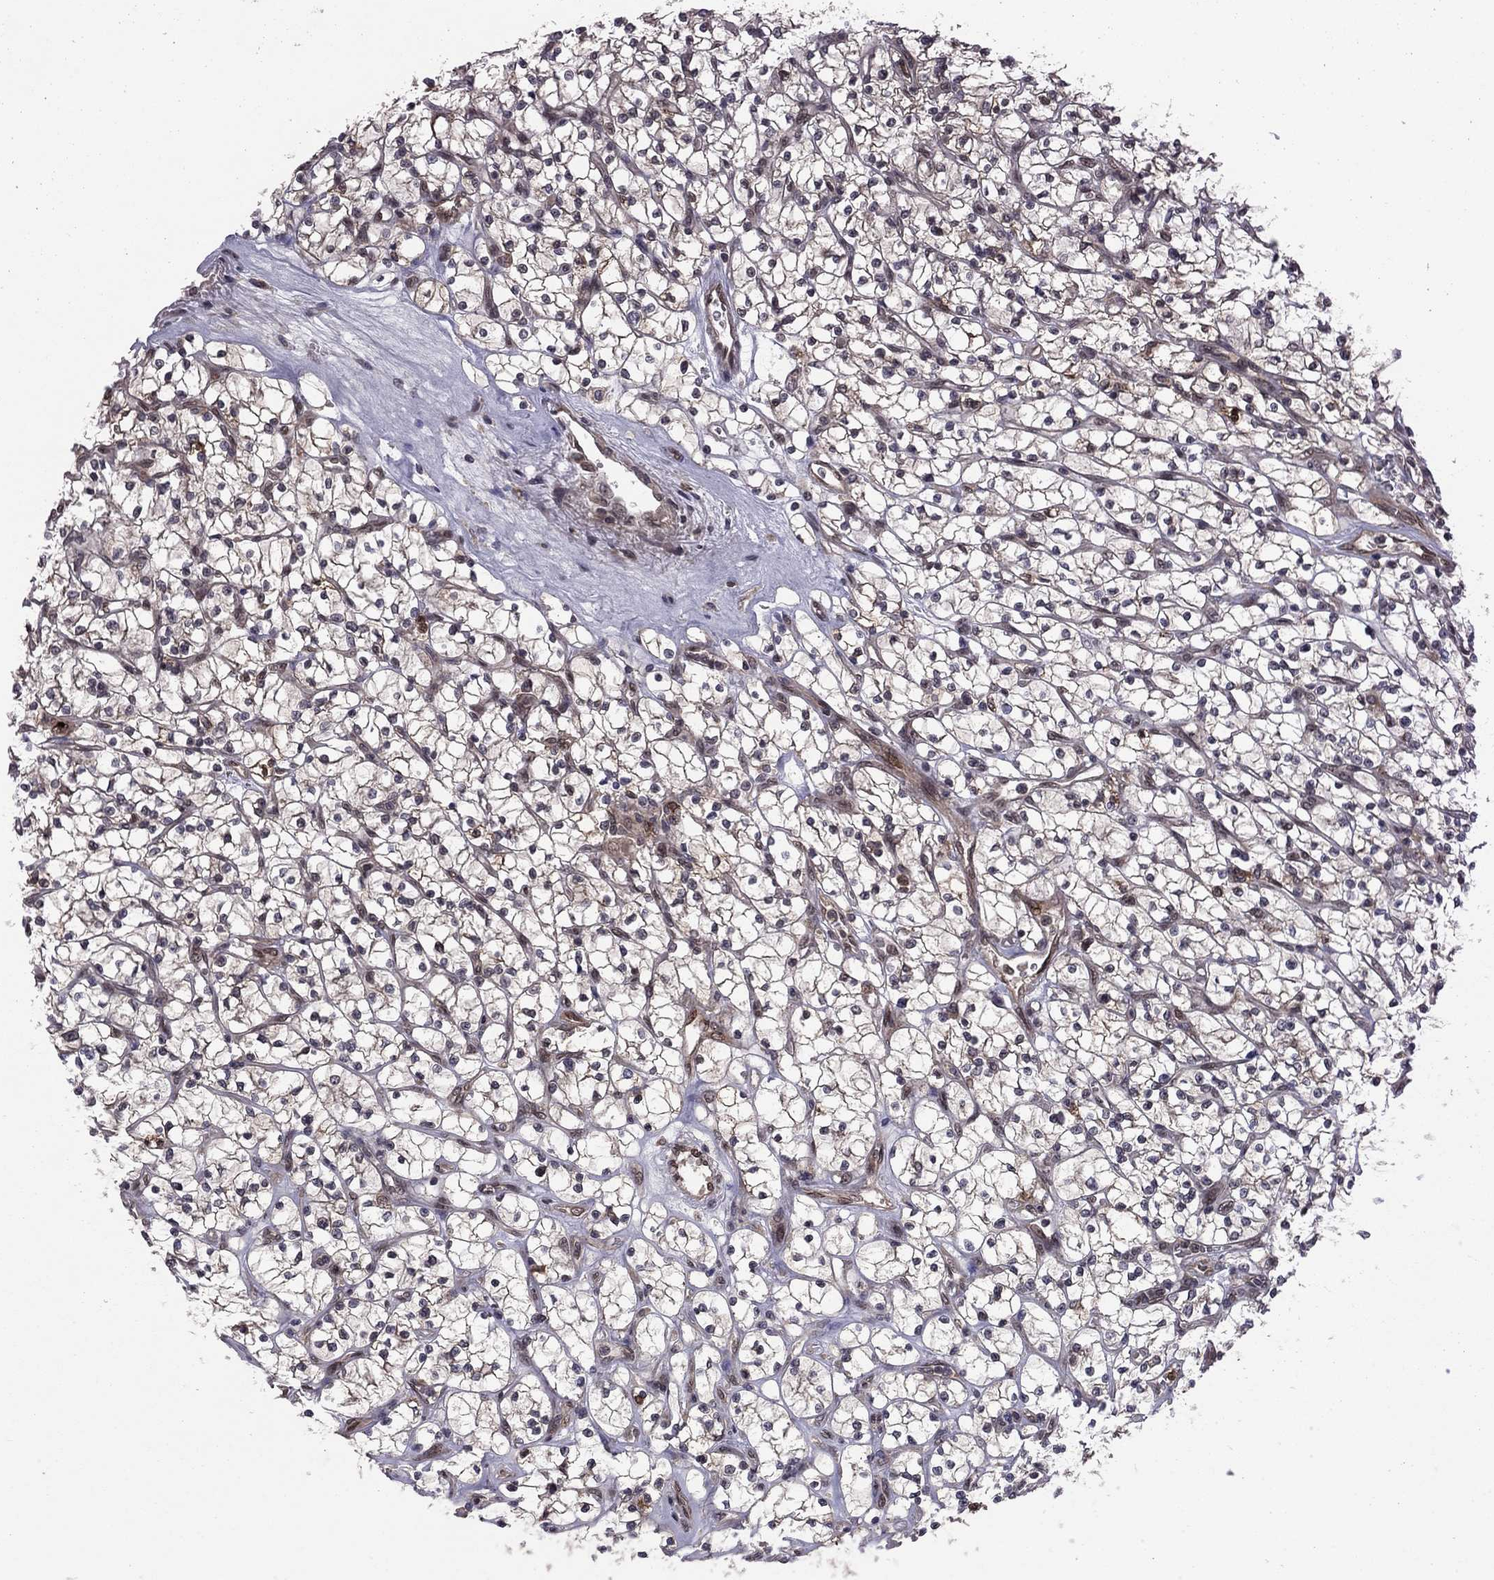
{"staining": {"intensity": "moderate", "quantity": "<25%", "location": "cytoplasmic/membranous"}, "tissue": "renal cancer", "cell_type": "Tumor cells", "image_type": "cancer", "snomed": [{"axis": "morphology", "description": "Adenocarcinoma, NOS"}, {"axis": "topography", "description": "Kidney"}], "caption": "IHC histopathology image of renal cancer stained for a protein (brown), which reveals low levels of moderate cytoplasmic/membranous staining in approximately <25% of tumor cells.", "gene": "GPAA1", "patient": {"sex": "female", "age": 64}}